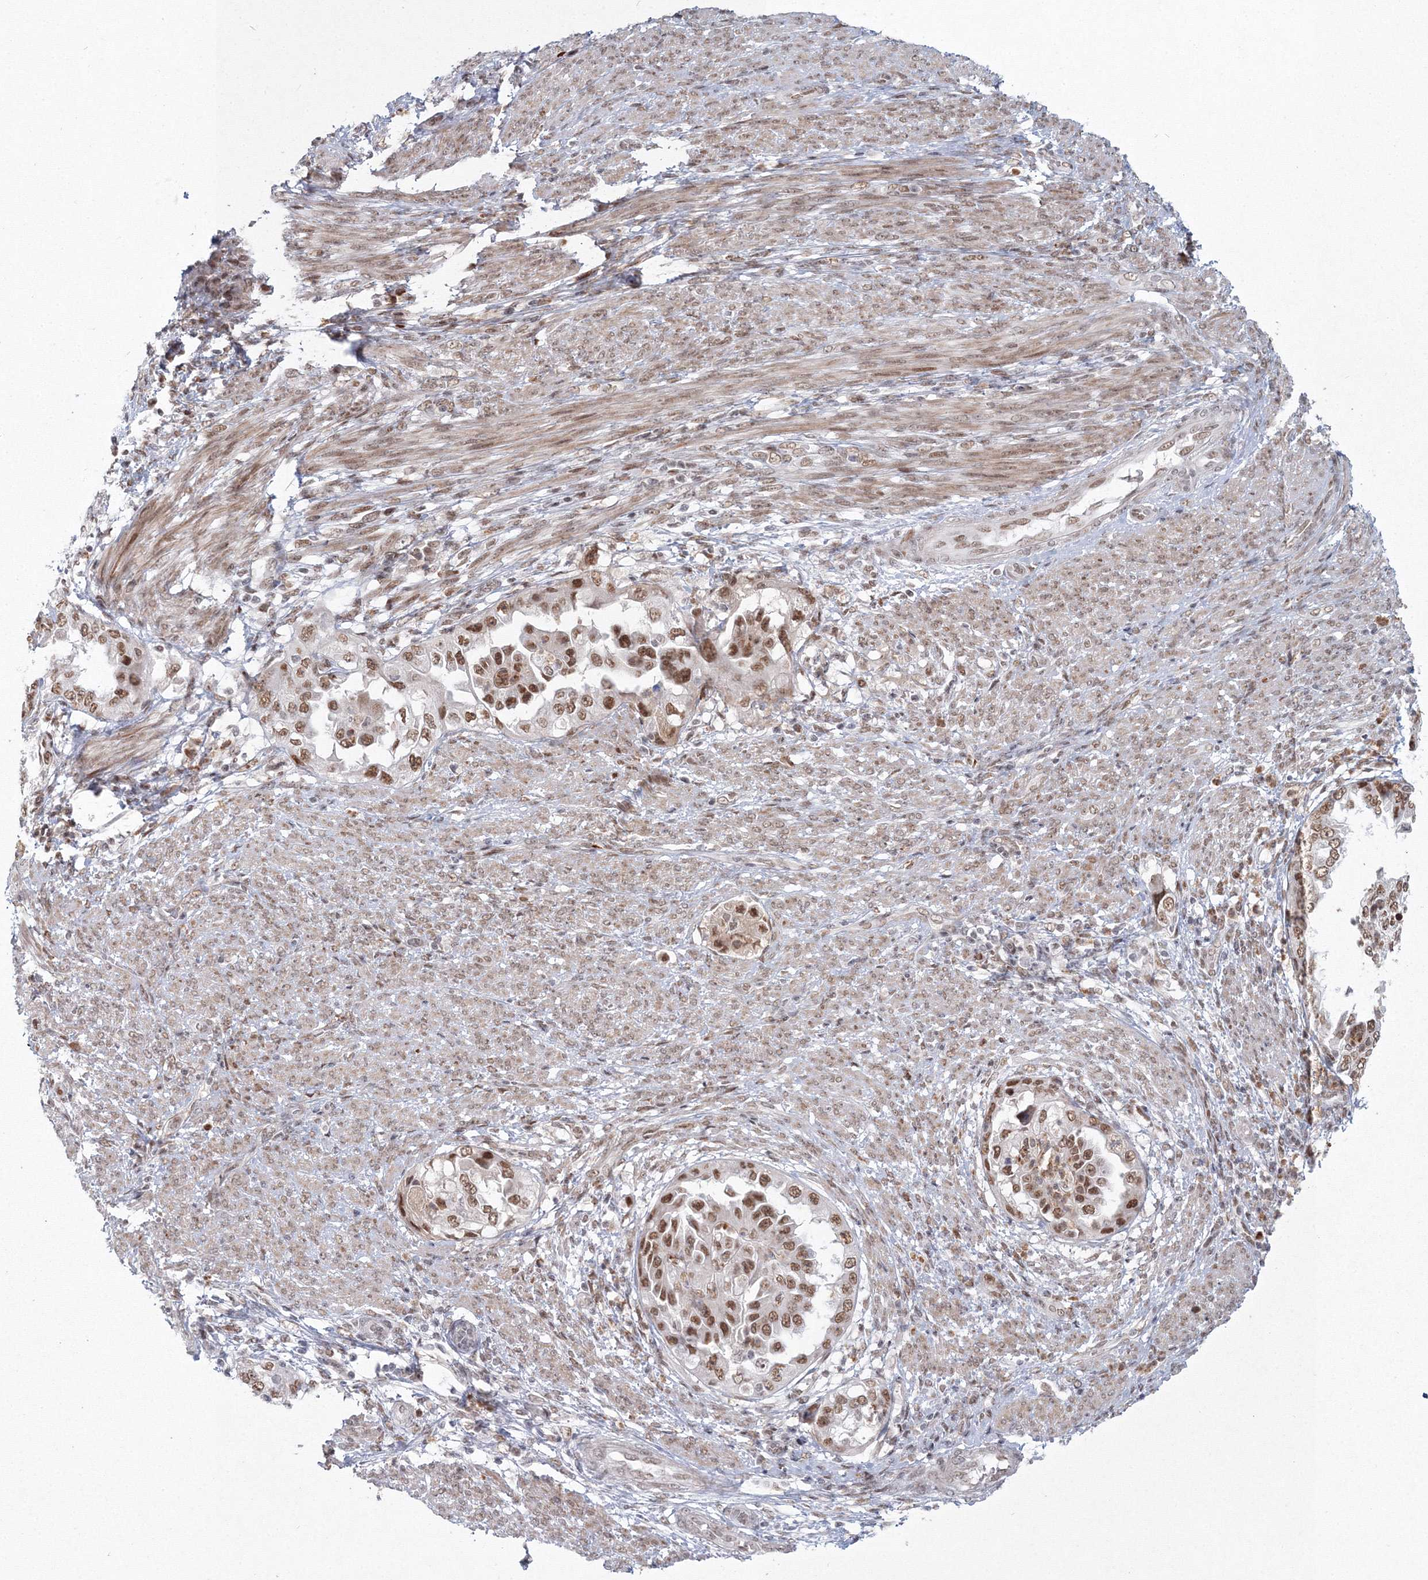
{"staining": {"intensity": "moderate", "quantity": ">75%", "location": "nuclear"}, "tissue": "endometrial cancer", "cell_type": "Tumor cells", "image_type": "cancer", "snomed": [{"axis": "morphology", "description": "Adenocarcinoma, NOS"}, {"axis": "topography", "description": "Endometrium"}], "caption": "Moderate nuclear positivity for a protein is seen in about >75% of tumor cells of adenocarcinoma (endometrial) using IHC.", "gene": "C3orf33", "patient": {"sex": "female", "age": 85}}